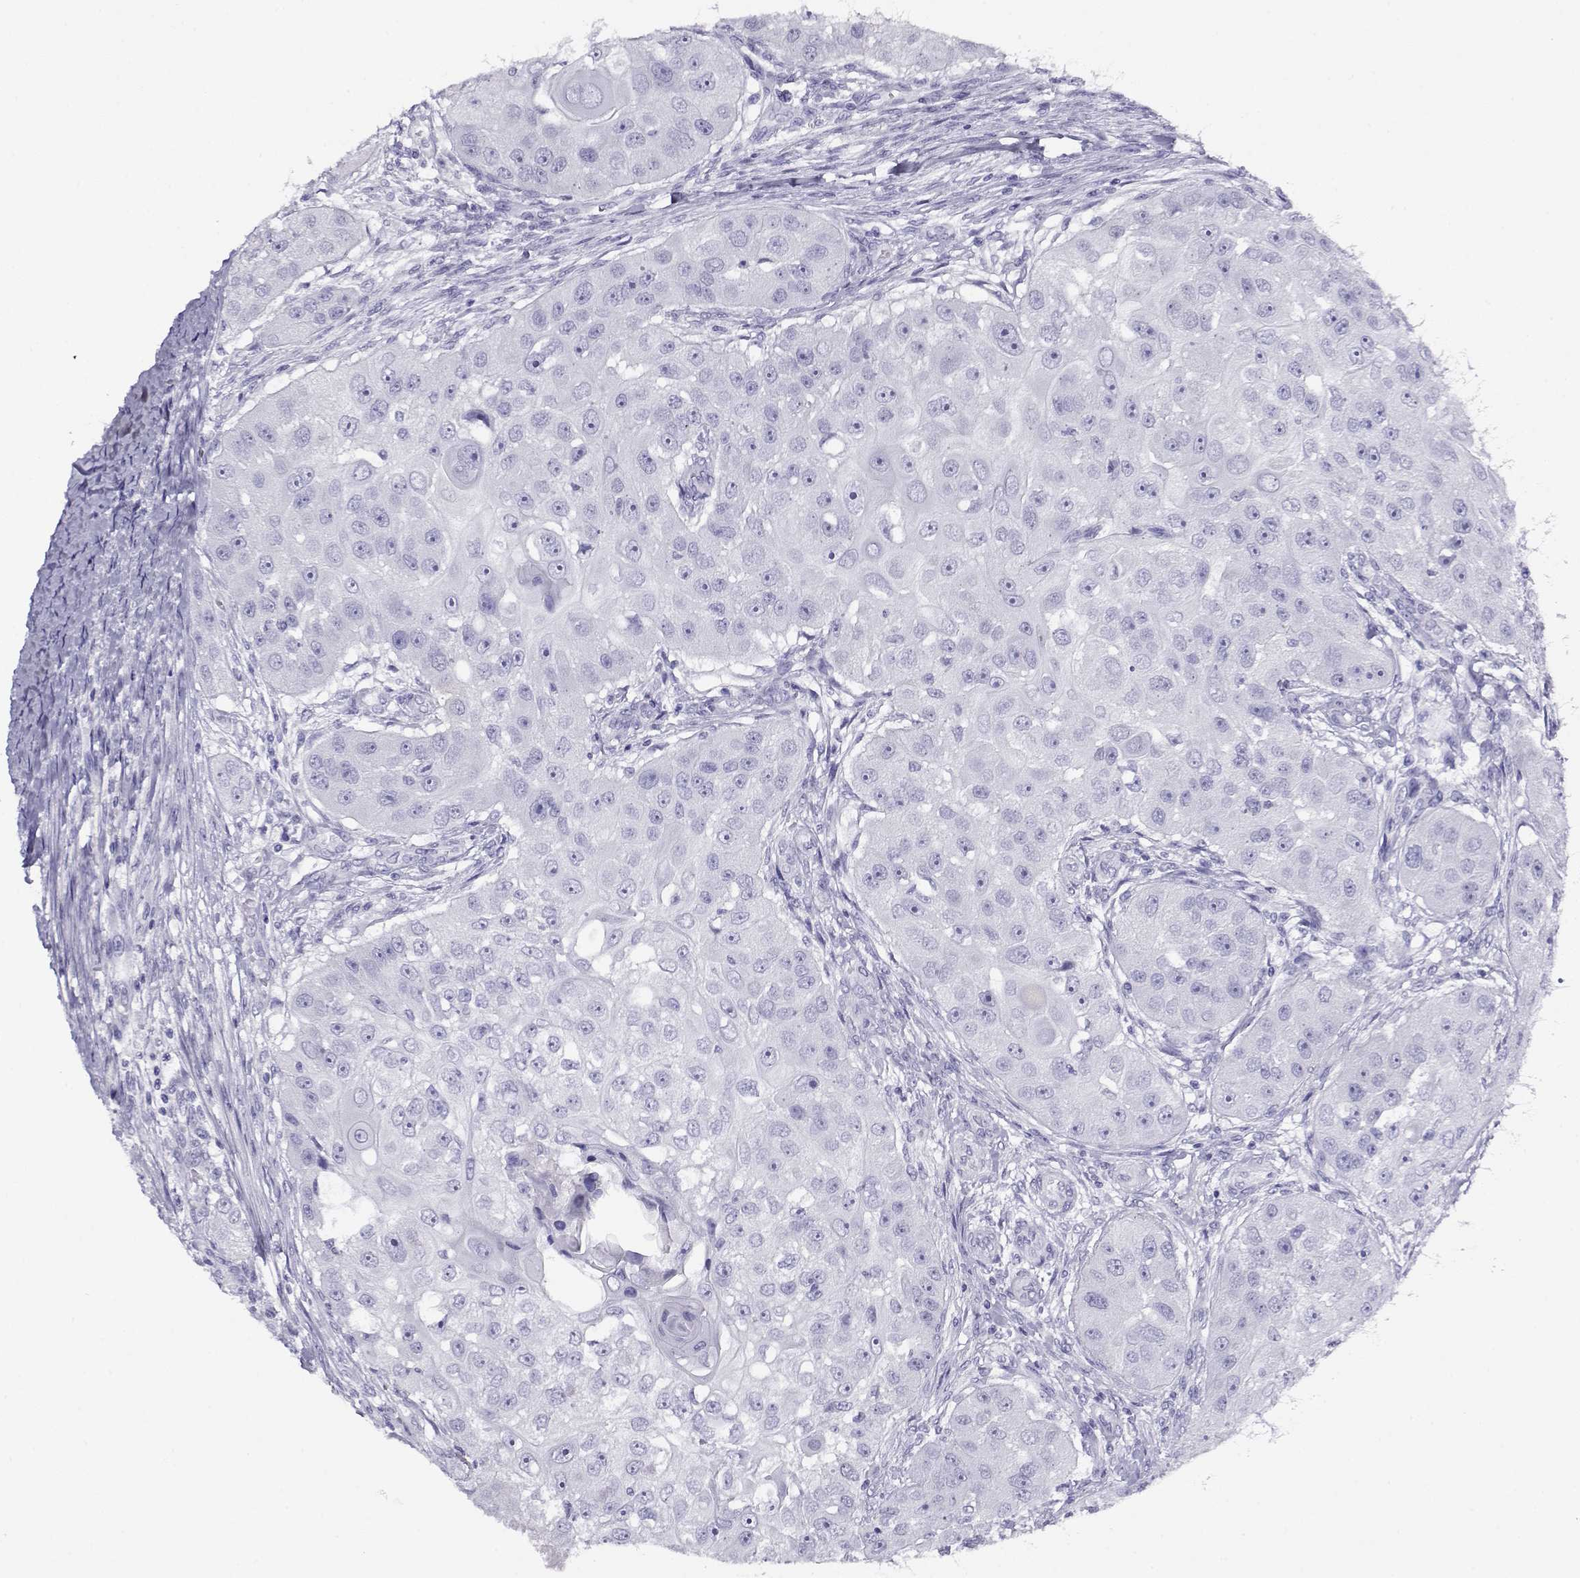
{"staining": {"intensity": "negative", "quantity": "none", "location": "none"}, "tissue": "head and neck cancer", "cell_type": "Tumor cells", "image_type": "cancer", "snomed": [{"axis": "morphology", "description": "Squamous cell carcinoma, NOS"}, {"axis": "topography", "description": "Head-Neck"}], "caption": "An immunohistochemistry (IHC) micrograph of squamous cell carcinoma (head and neck) is shown. There is no staining in tumor cells of squamous cell carcinoma (head and neck). (DAB immunohistochemistry, high magnification).", "gene": "RHOXF2", "patient": {"sex": "male", "age": 51}}